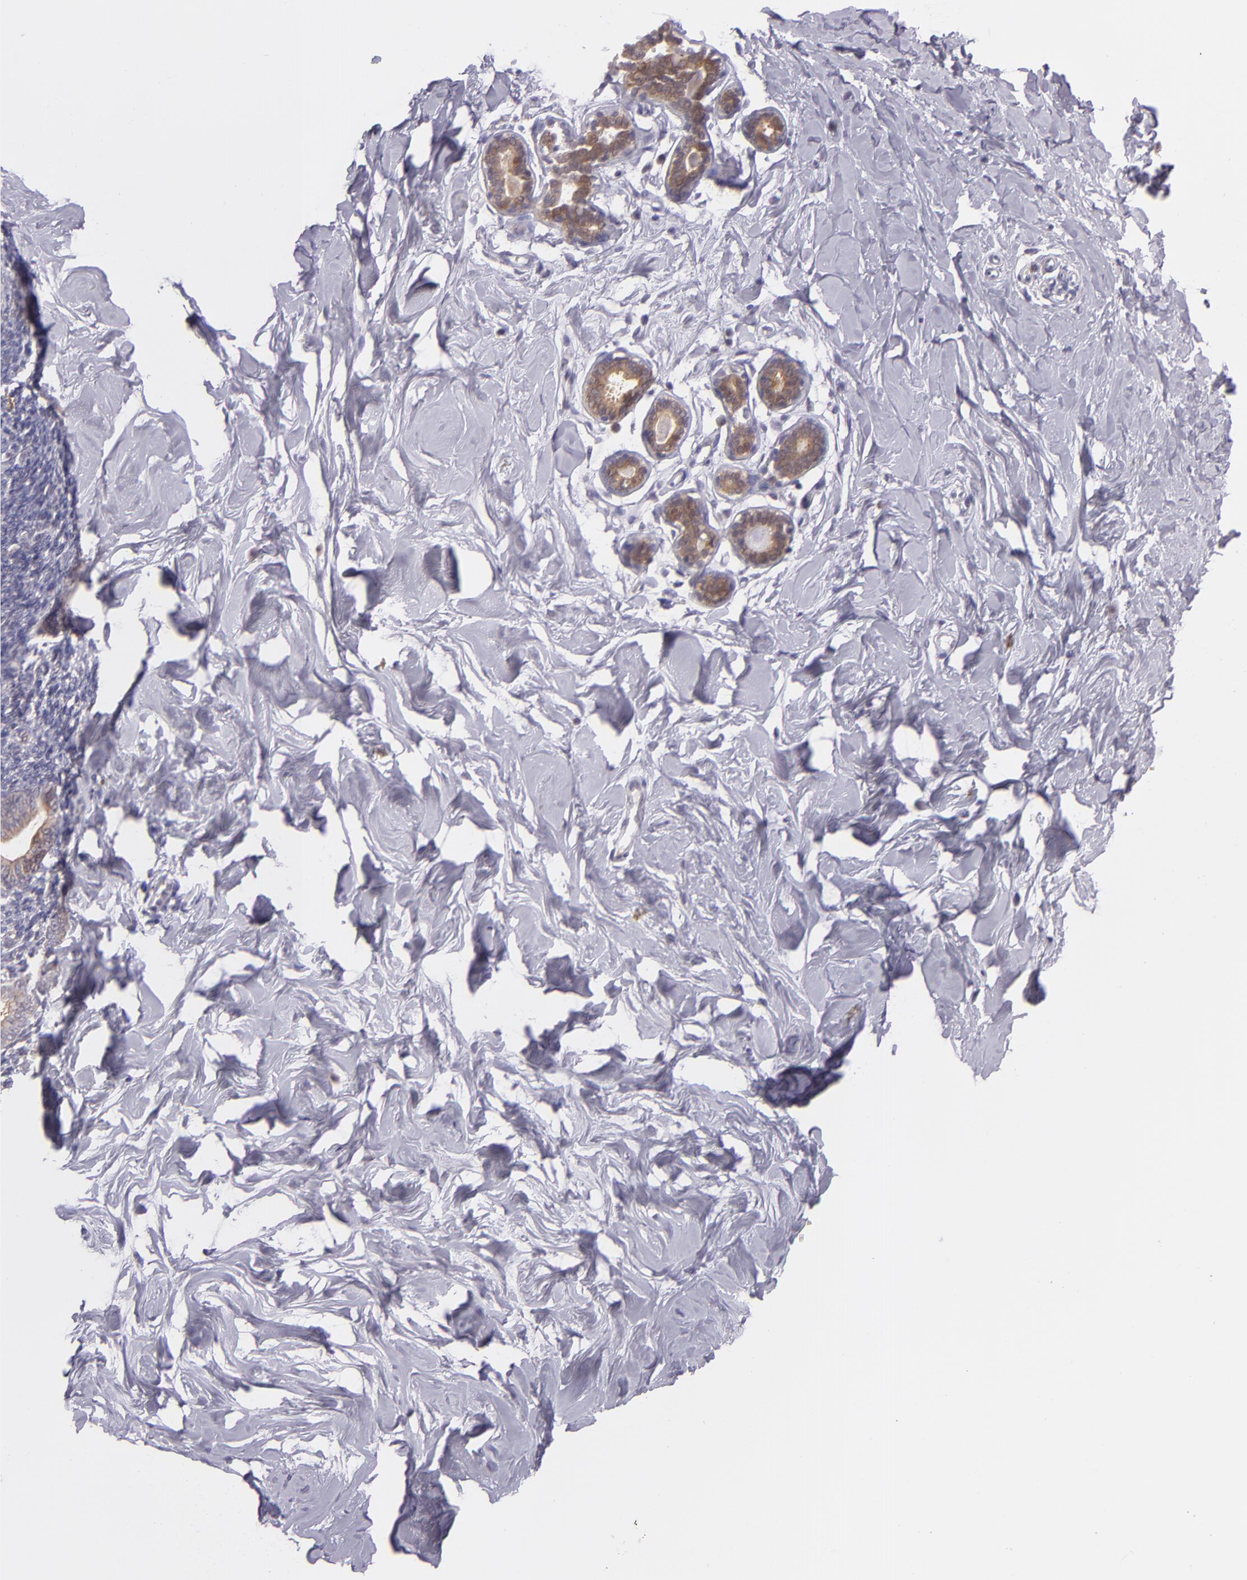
{"staining": {"intensity": "negative", "quantity": "none", "location": "none"}, "tissue": "breast", "cell_type": "Adipocytes", "image_type": "normal", "snomed": [{"axis": "morphology", "description": "Normal tissue, NOS"}, {"axis": "topography", "description": "Breast"}], "caption": "Immunohistochemistry of unremarkable human breast reveals no positivity in adipocytes.", "gene": "HSPH1", "patient": {"sex": "female", "age": 23}}